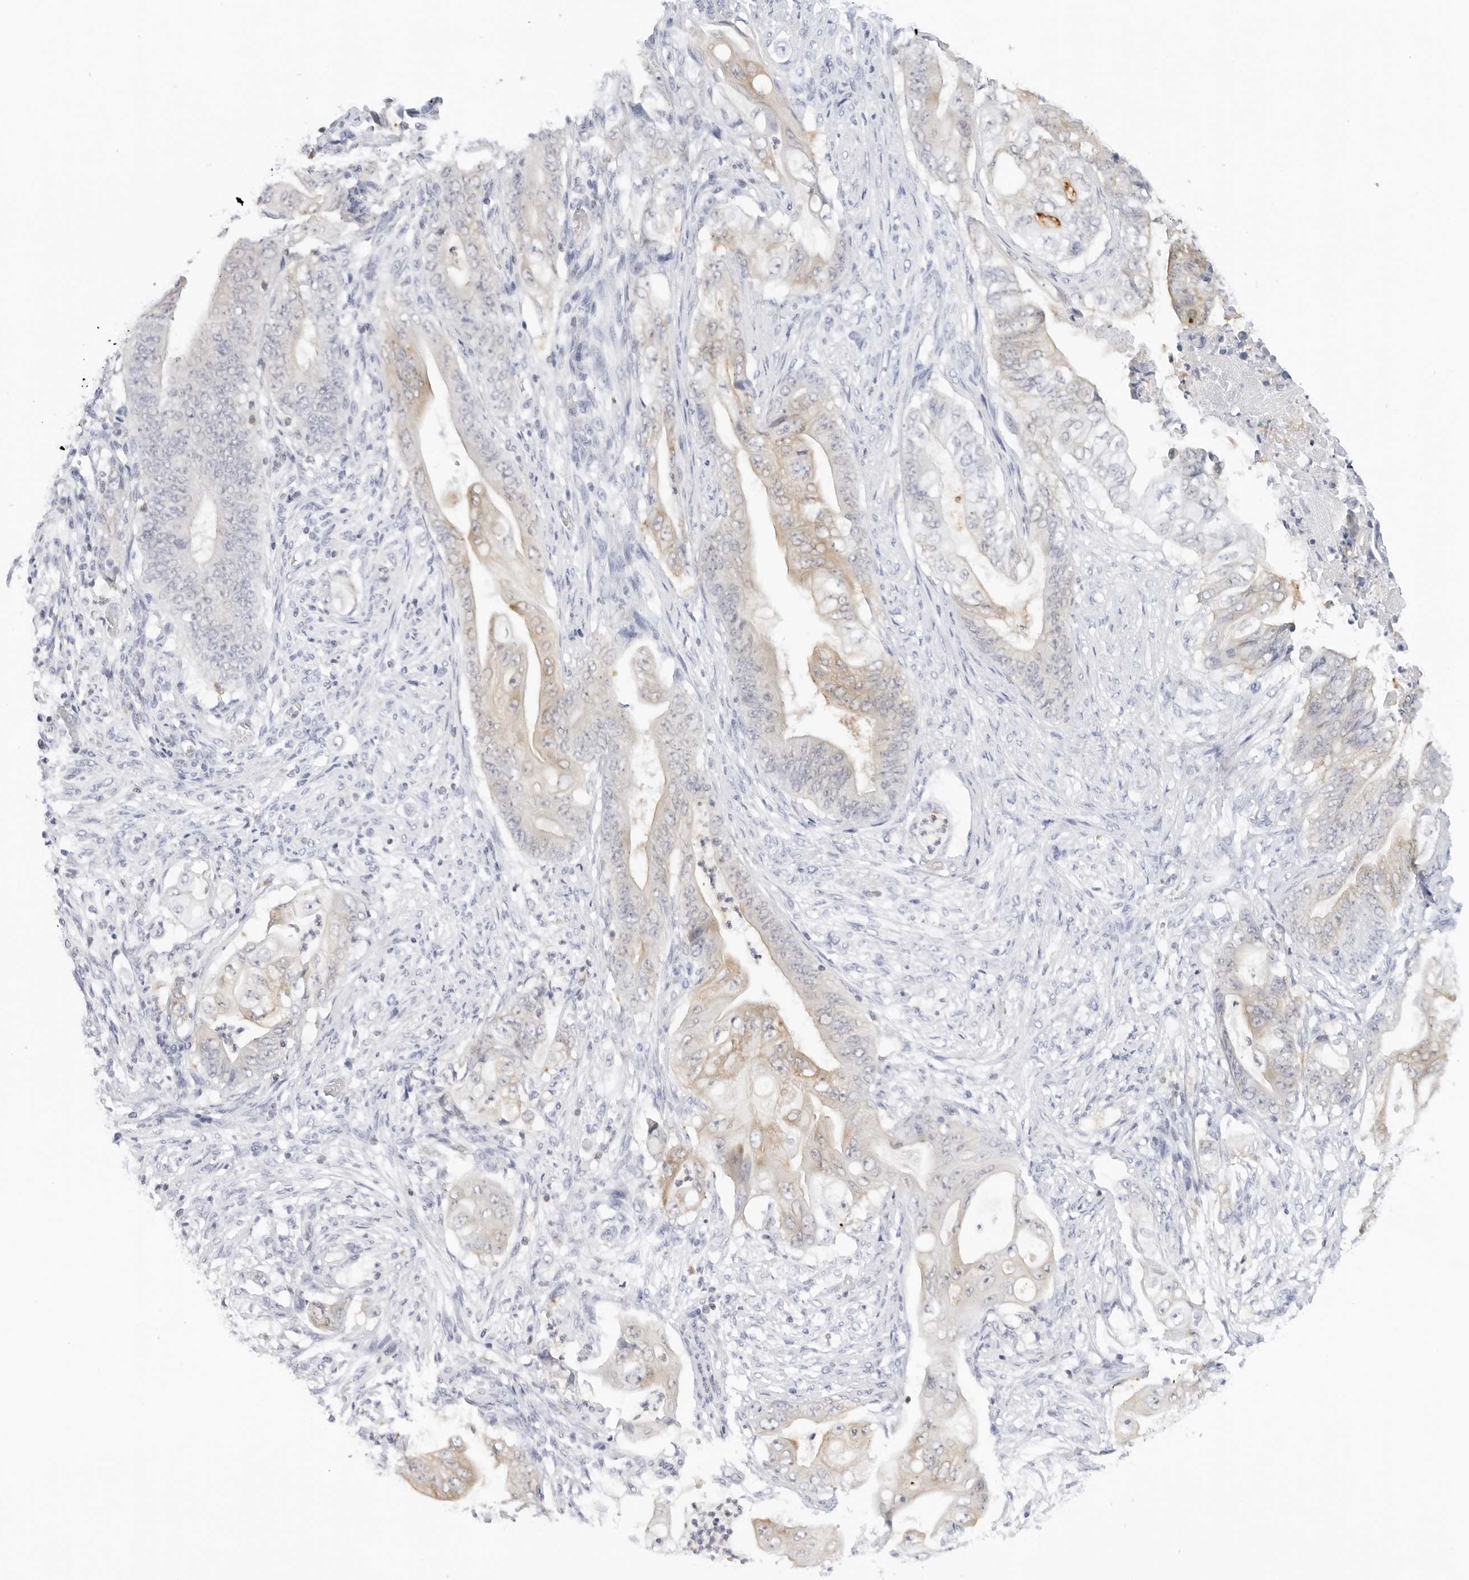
{"staining": {"intensity": "moderate", "quantity": "25%-75%", "location": "cytoplasmic/membranous"}, "tissue": "stomach cancer", "cell_type": "Tumor cells", "image_type": "cancer", "snomed": [{"axis": "morphology", "description": "Adenocarcinoma, NOS"}, {"axis": "topography", "description": "Stomach"}], "caption": "Brown immunohistochemical staining in human stomach cancer (adenocarcinoma) demonstrates moderate cytoplasmic/membranous expression in about 25%-75% of tumor cells.", "gene": "SLC9A3R1", "patient": {"sex": "female", "age": 73}}